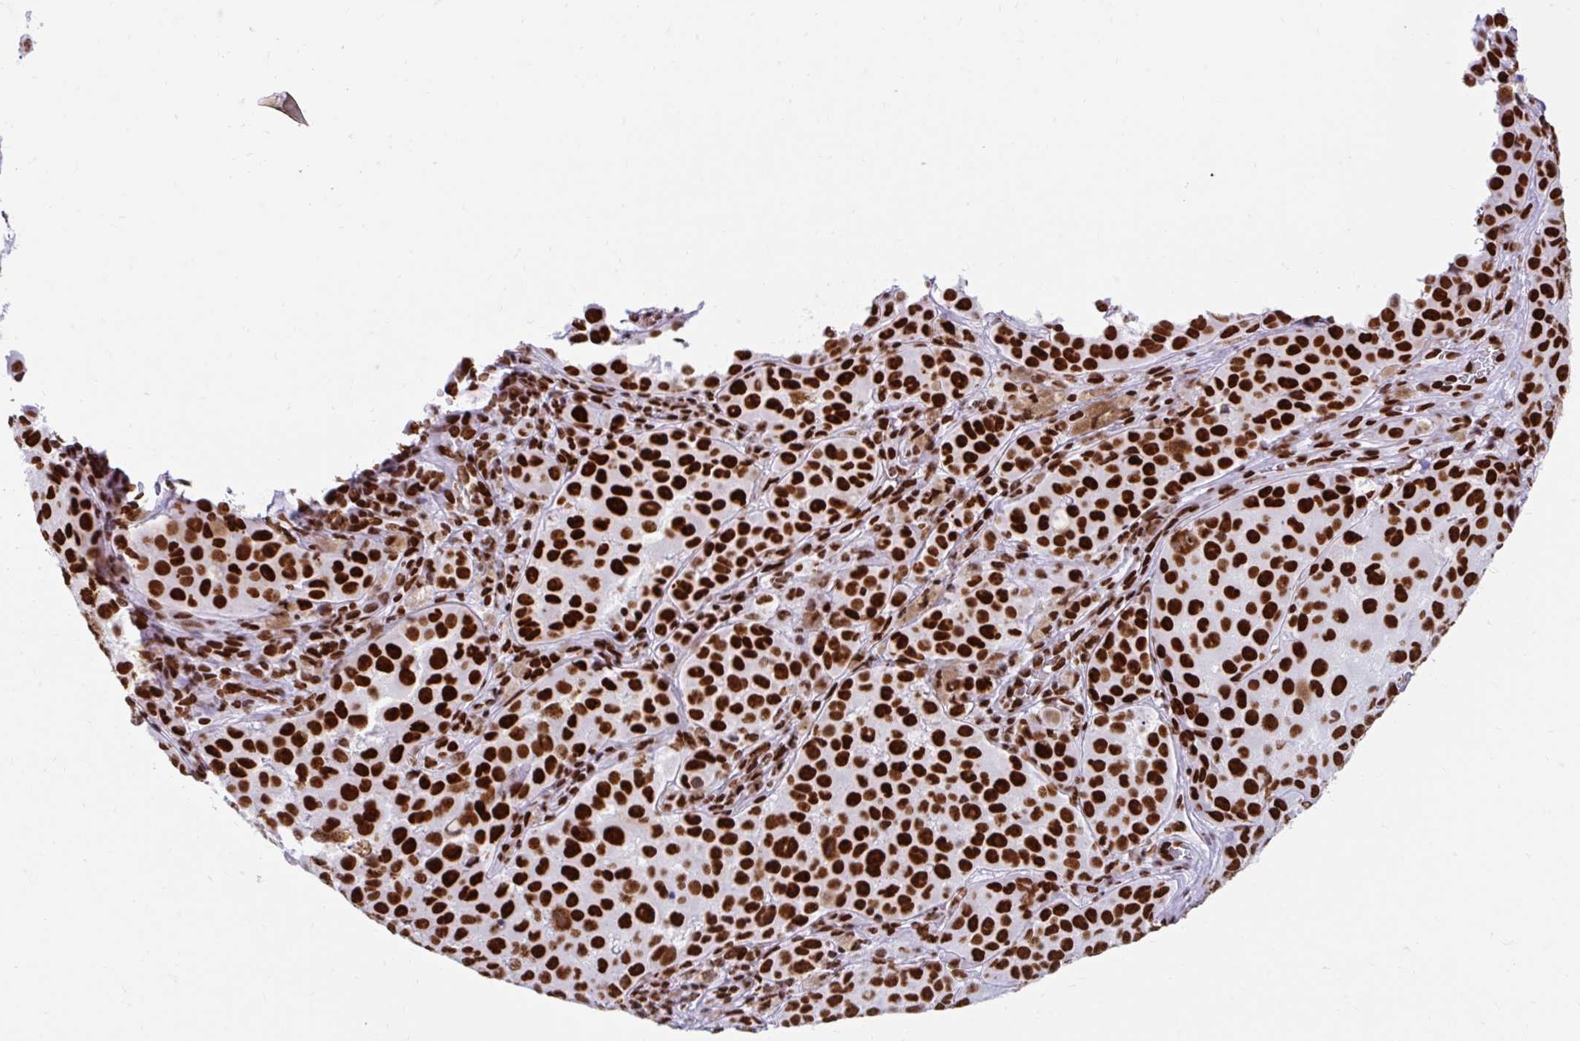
{"staining": {"intensity": "strong", "quantity": ">75%", "location": "nuclear"}, "tissue": "melanoma", "cell_type": "Tumor cells", "image_type": "cancer", "snomed": [{"axis": "morphology", "description": "Malignant melanoma, NOS"}, {"axis": "topography", "description": "Skin"}], "caption": "Protein expression analysis of human malignant melanoma reveals strong nuclear expression in about >75% of tumor cells.", "gene": "KHDRBS1", "patient": {"sex": "male", "age": 64}}